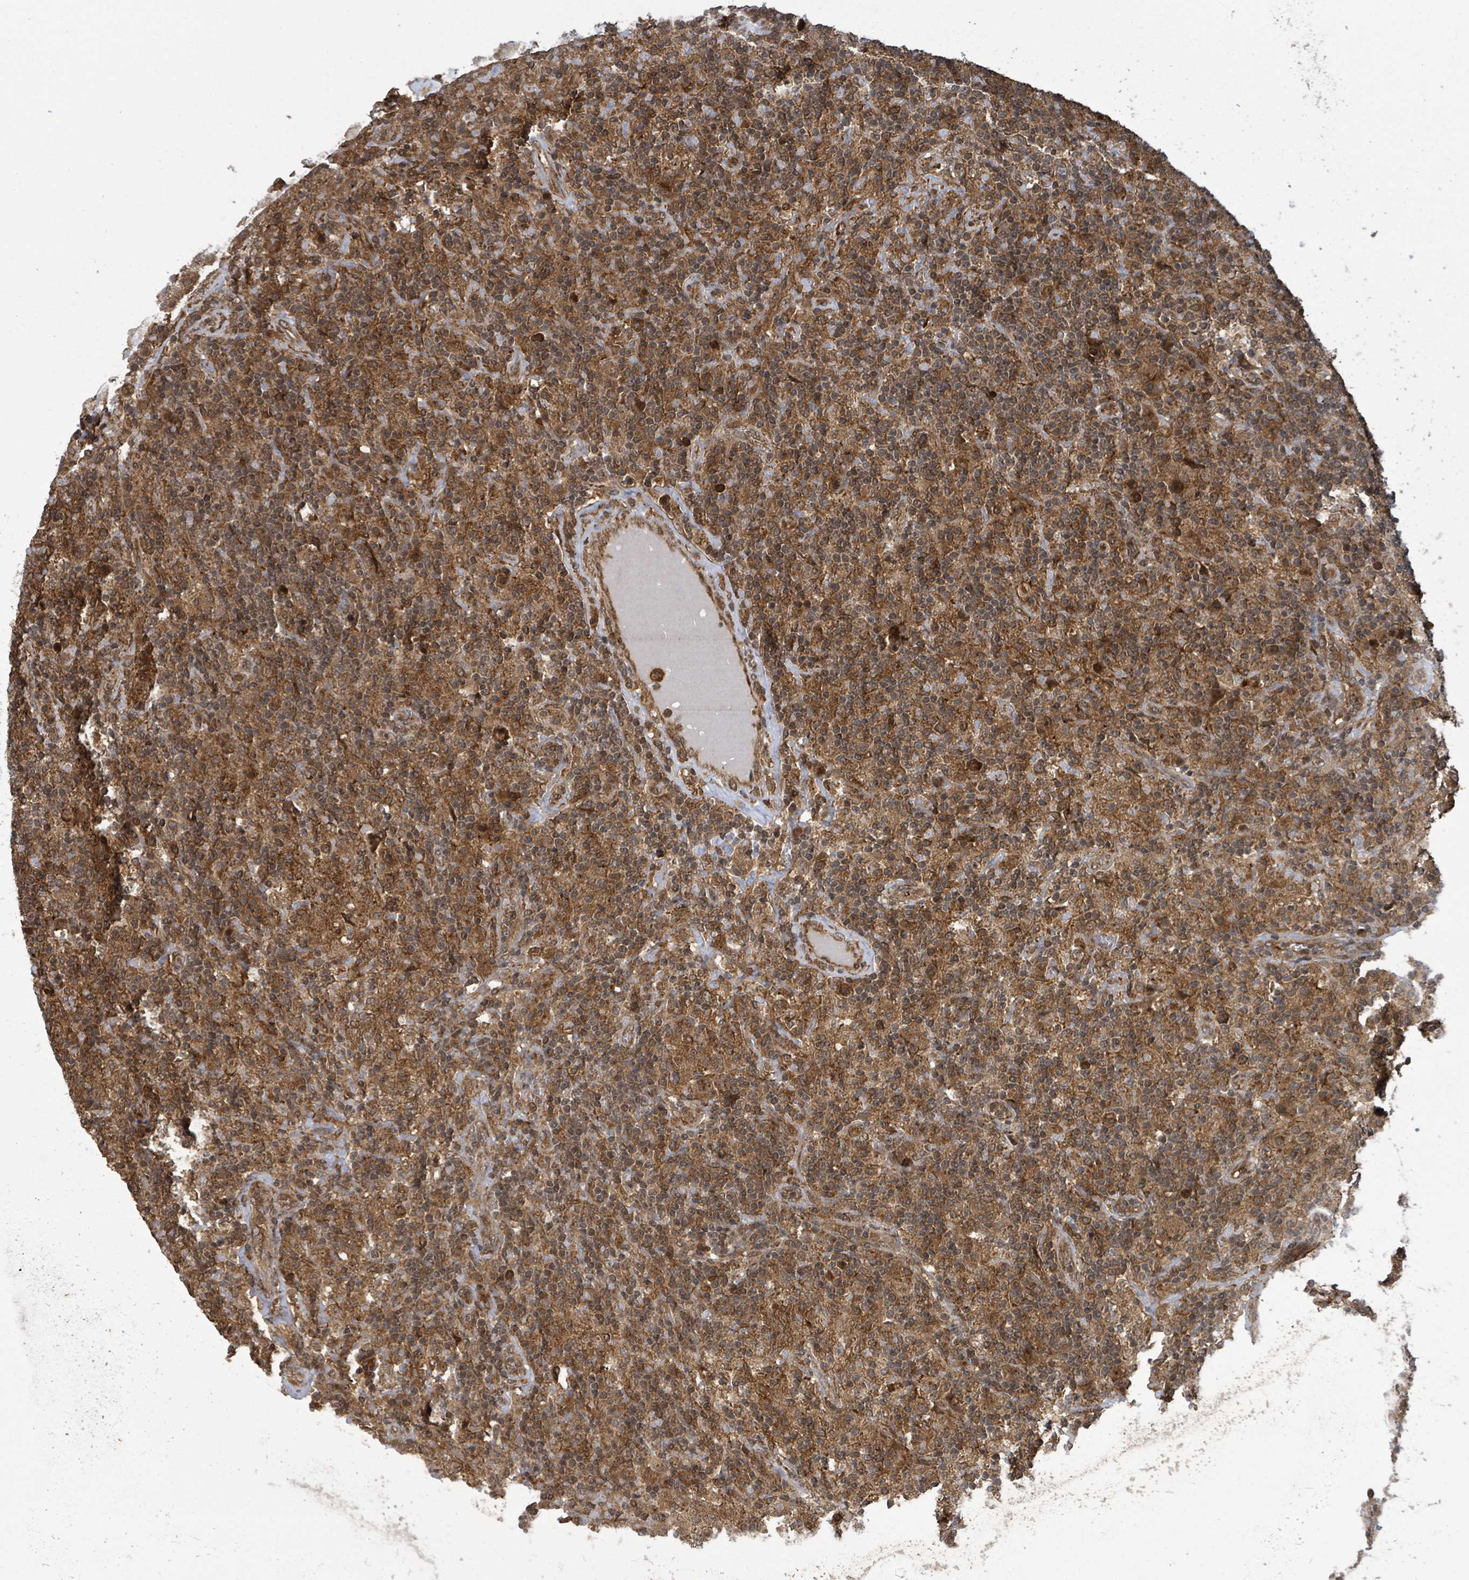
{"staining": {"intensity": "moderate", "quantity": ">75%", "location": "cytoplasmic/membranous"}, "tissue": "lymphoma", "cell_type": "Tumor cells", "image_type": "cancer", "snomed": [{"axis": "morphology", "description": "Hodgkin's disease, NOS"}, {"axis": "topography", "description": "Lymph node"}], "caption": "Immunohistochemistry image of human lymphoma stained for a protein (brown), which shows medium levels of moderate cytoplasmic/membranous staining in about >75% of tumor cells.", "gene": "KLC1", "patient": {"sex": "male", "age": 70}}